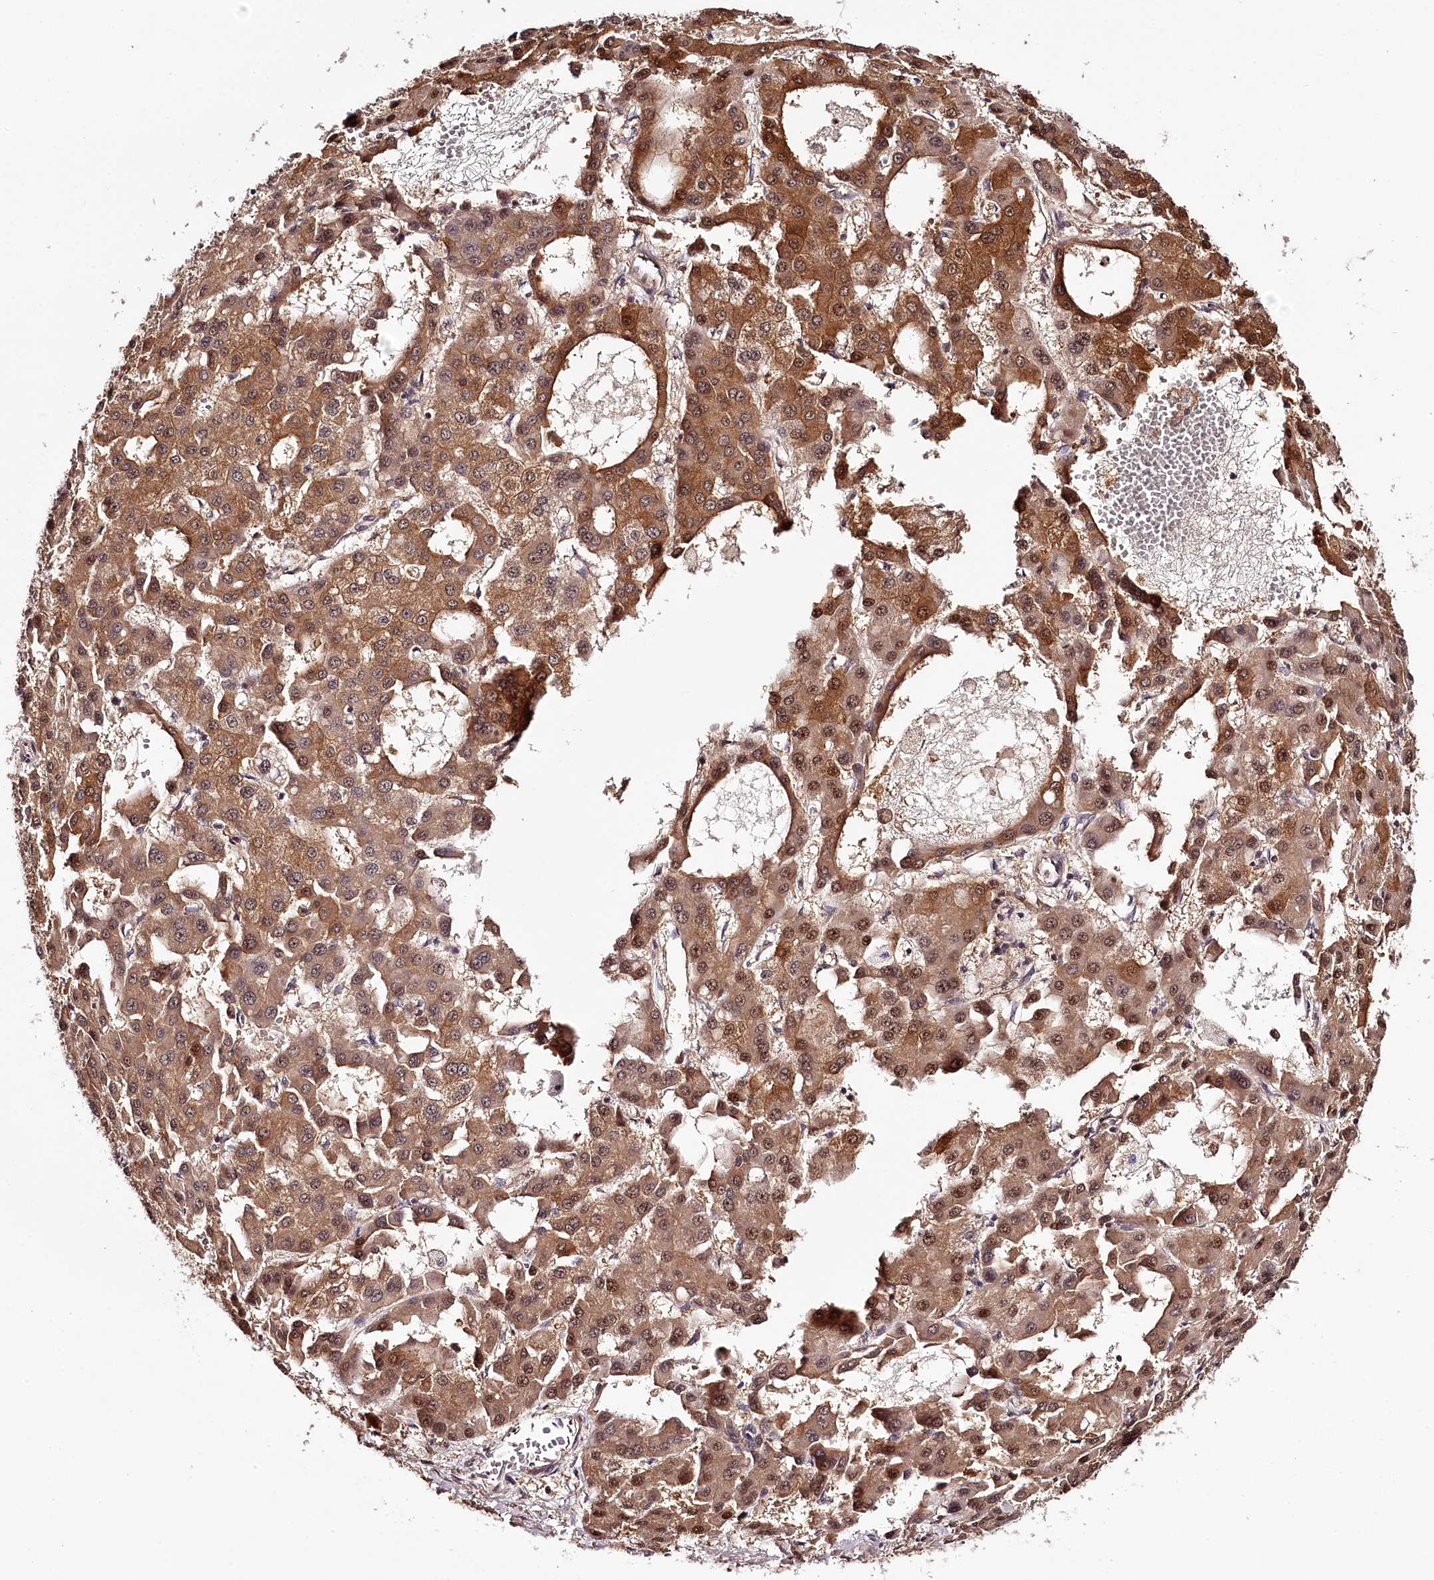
{"staining": {"intensity": "moderate", "quantity": ">75%", "location": "cytoplasmic/membranous,nuclear"}, "tissue": "liver cancer", "cell_type": "Tumor cells", "image_type": "cancer", "snomed": [{"axis": "morphology", "description": "Carcinoma, Hepatocellular, NOS"}, {"axis": "topography", "description": "Liver"}], "caption": "Tumor cells show moderate cytoplasmic/membranous and nuclear expression in about >75% of cells in hepatocellular carcinoma (liver).", "gene": "TARS1", "patient": {"sex": "male", "age": 47}}